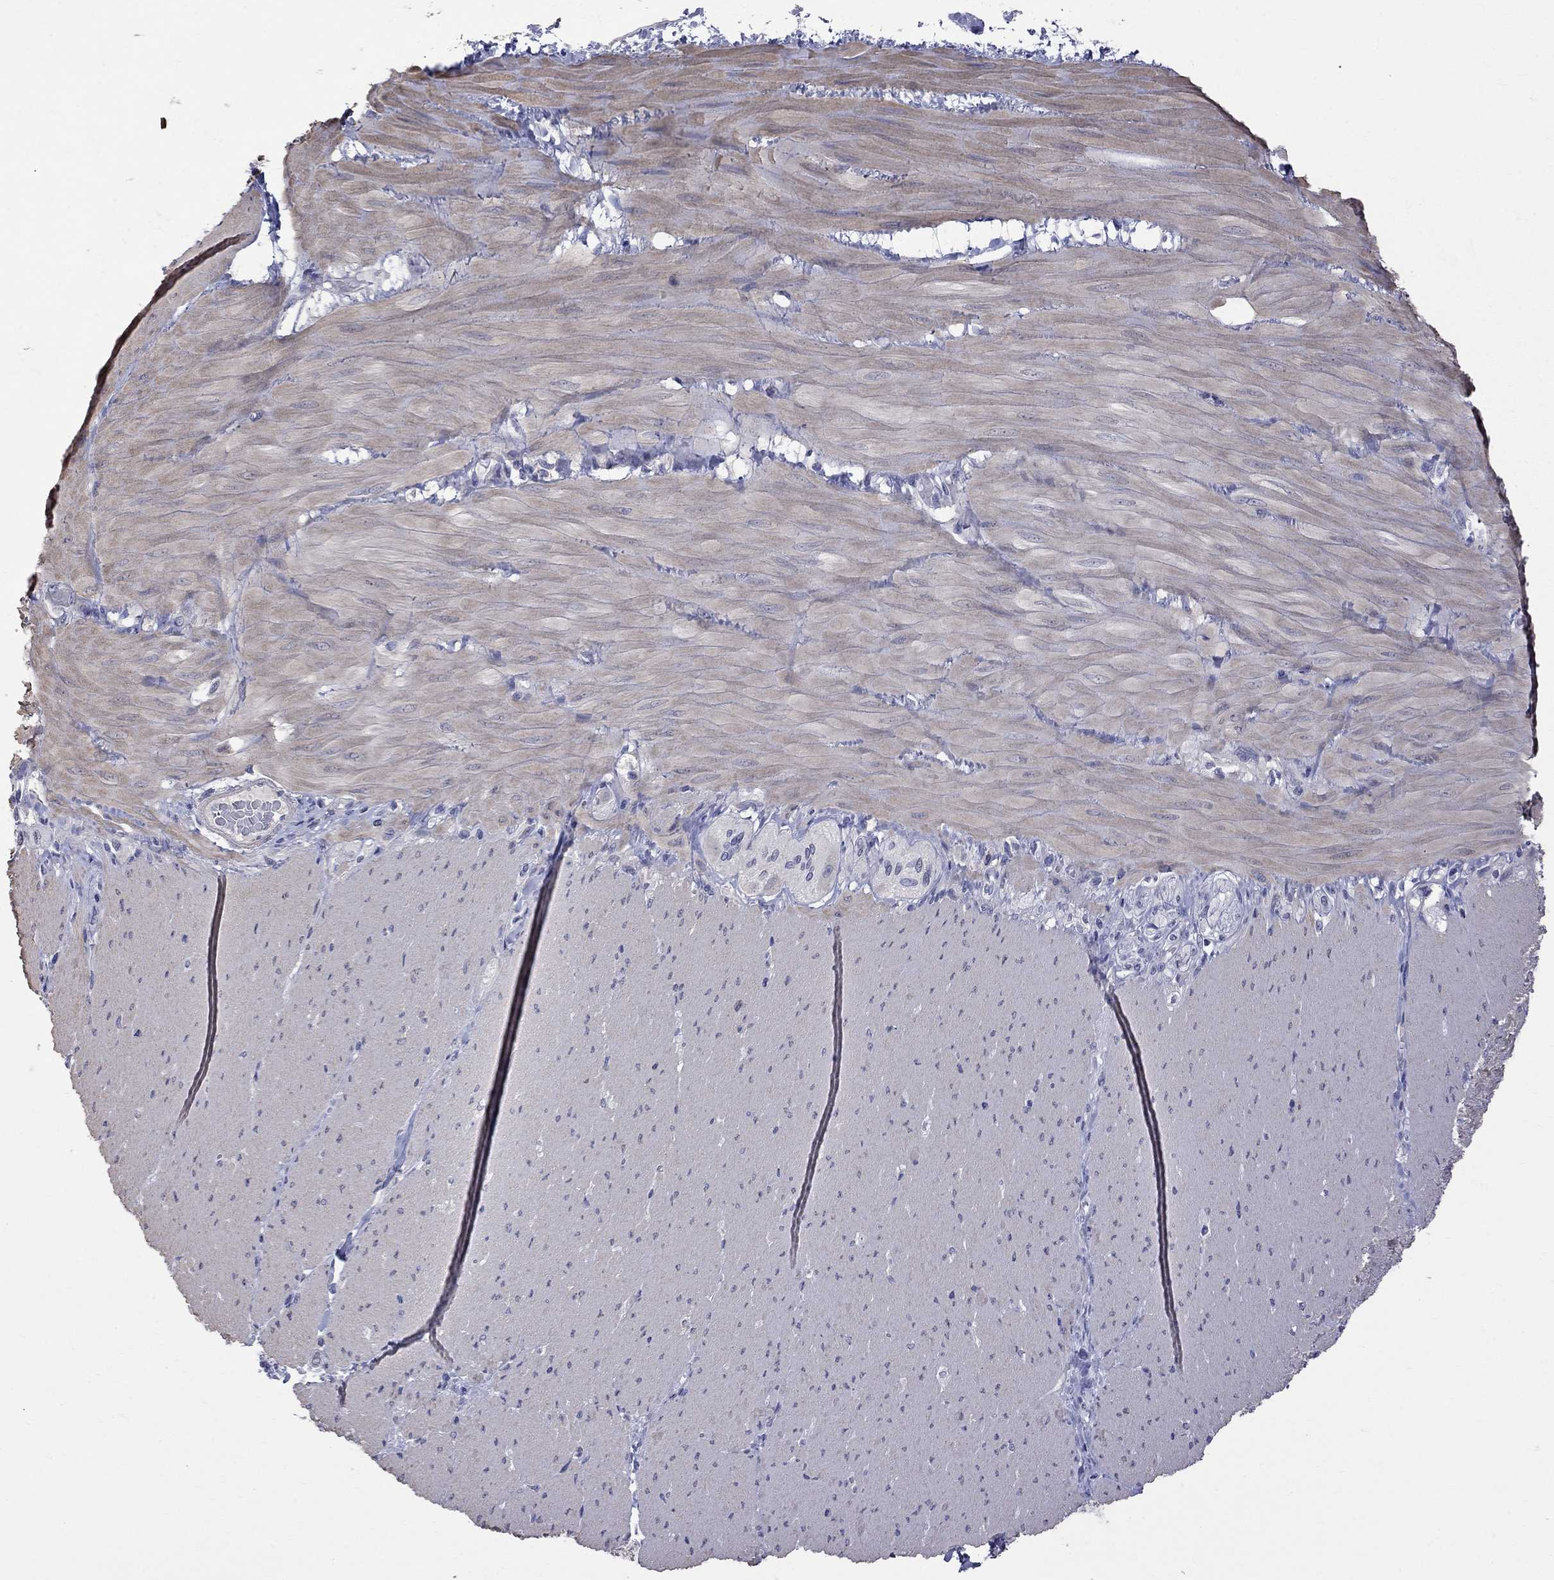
{"staining": {"intensity": "negative", "quantity": "none", "location": "none"}, "tissue": "adipose tissue", "cell_type": "Adipocytes", "image_type": "normal", "snomed": [{"axis": "morphology", "description": "Normal tissue, NOS"}, {"axis": "topography", "description": "Smooth muscle"}, {"axis": "topography", "description": "Duodenum"}, {"axis": "topography", "description": "Peripheral nerve tissue"}], "caption": "IHC micrograph of unremarkable human adipose tissue stained for a protein (brown), which shows no staining in adipocytes.", "gene": "CKAP2", "patient": {"sex": "female", "age": 61}}